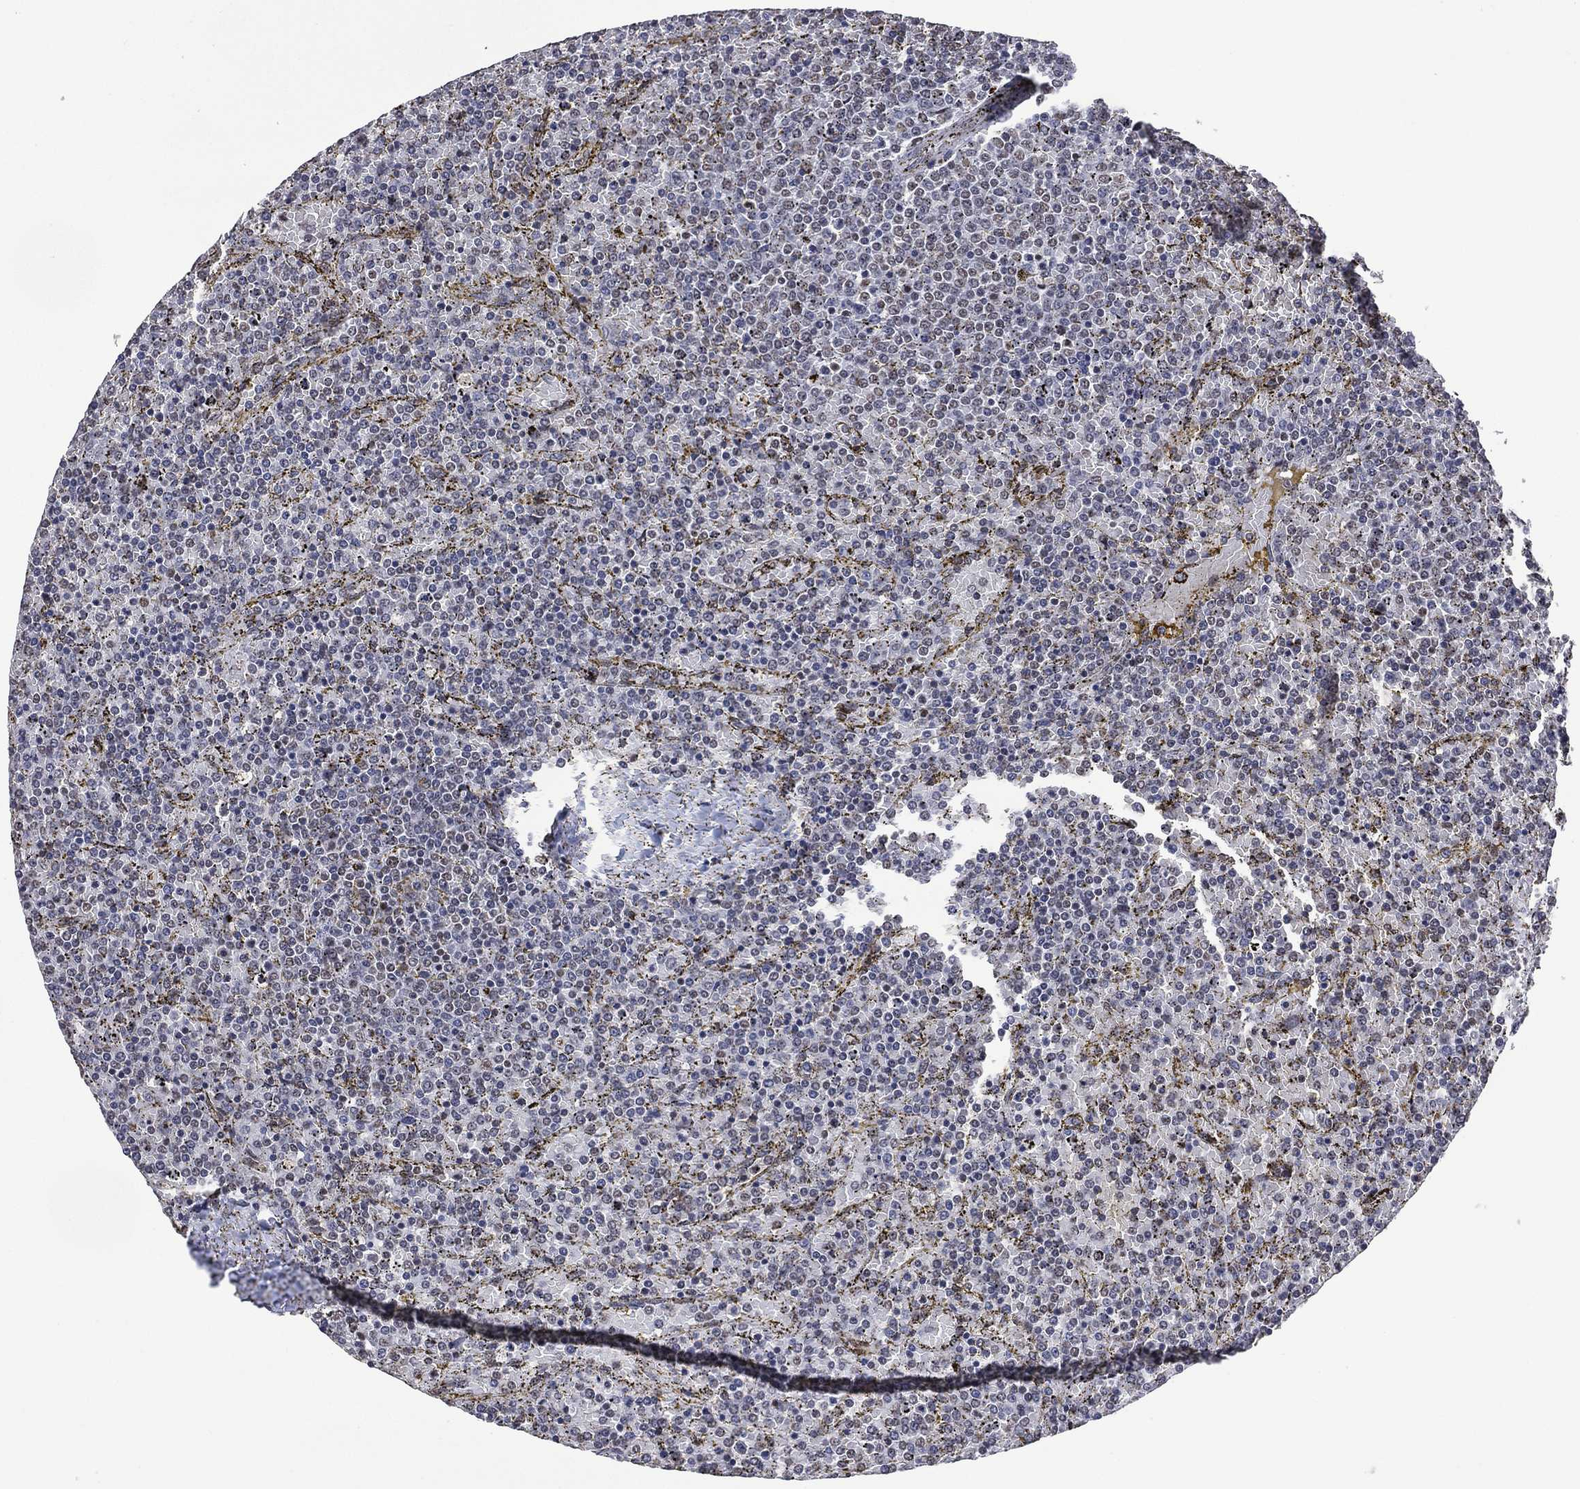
{"staining": {"intensity": "negative", "quantity": "none", "location": "none"}, "tissue": "lymphoma", "cell_type": "Tumor cells", "image_type": "cancer", "snomed": [{"axis": "morphology", "description": "Malignant lymphoma, non-Hodgkin's type, Low grade"}, {"axis": "topography", "description": "Spleen"}], "caption": "Immunohistochemical staining of lymphoma displays no significant positivity in tumor cells.", "gene": "EHMT1", "patient": {"sex": "female", "age": 77}}